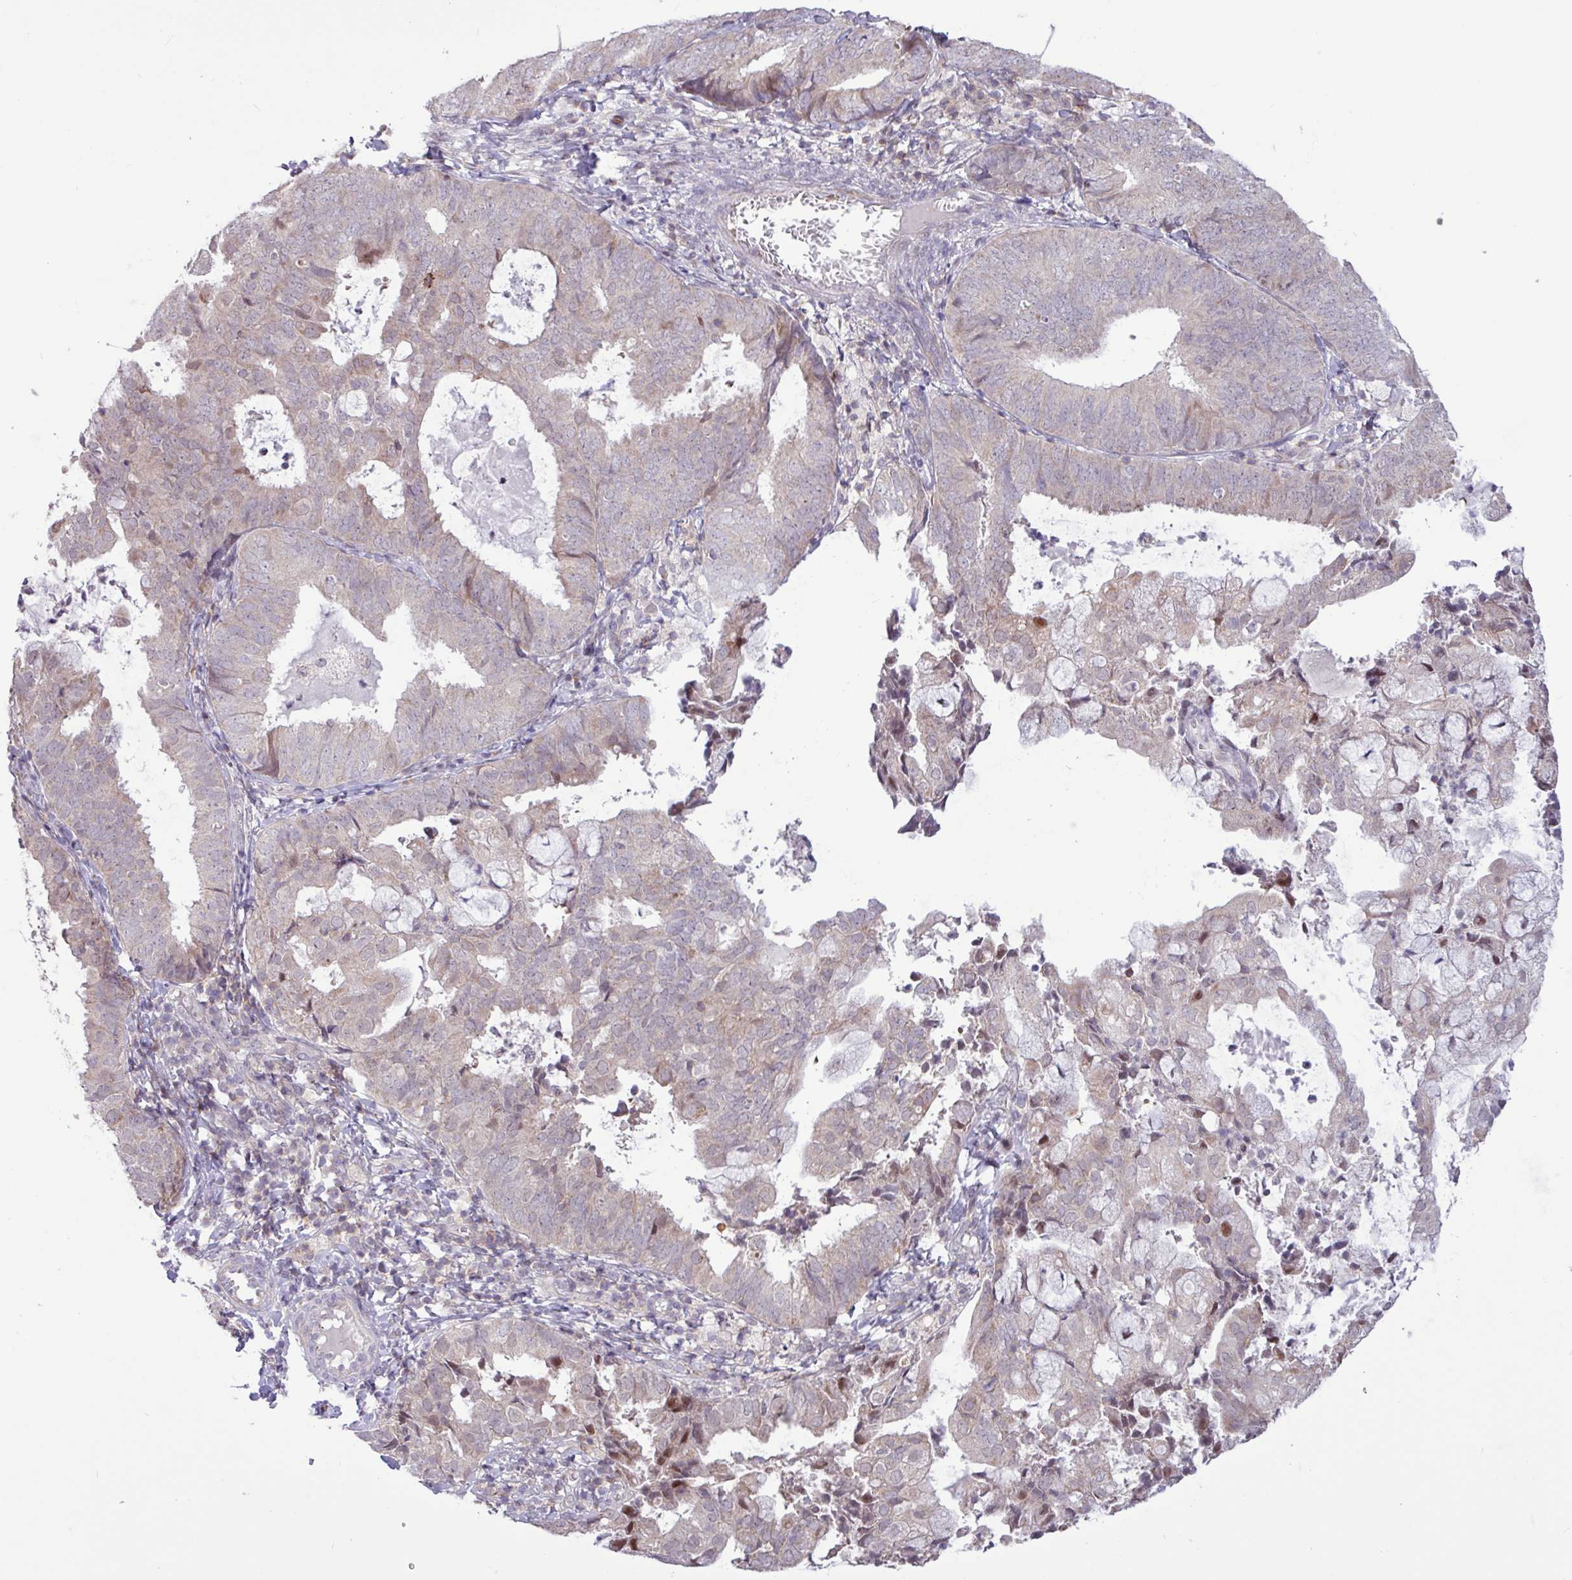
{"staining": {"intensity": "weak", "quantity": "25%-75%", "location": "cytoplasmic/membranous"}, "tissue": "endometrial cancer", "cell_type": "Tumor cells", "image_type": "cancer", "snomed": [{"axis": "morphology", "description": "Adenocarcinoma, NOS"}, {"axis": "topography", "description": "Endometrium"}], "caption": "A low amount of weak cytoplasmic/membranous expression is appreciated in about 25%-75% of tumor cells in adenocarcinoma (endometrial) tissue. (Brightfield microscopy of DAB IHC at high magnification).", "gene": "RTL3", "patient": {"sex": "female", "age": 80}}